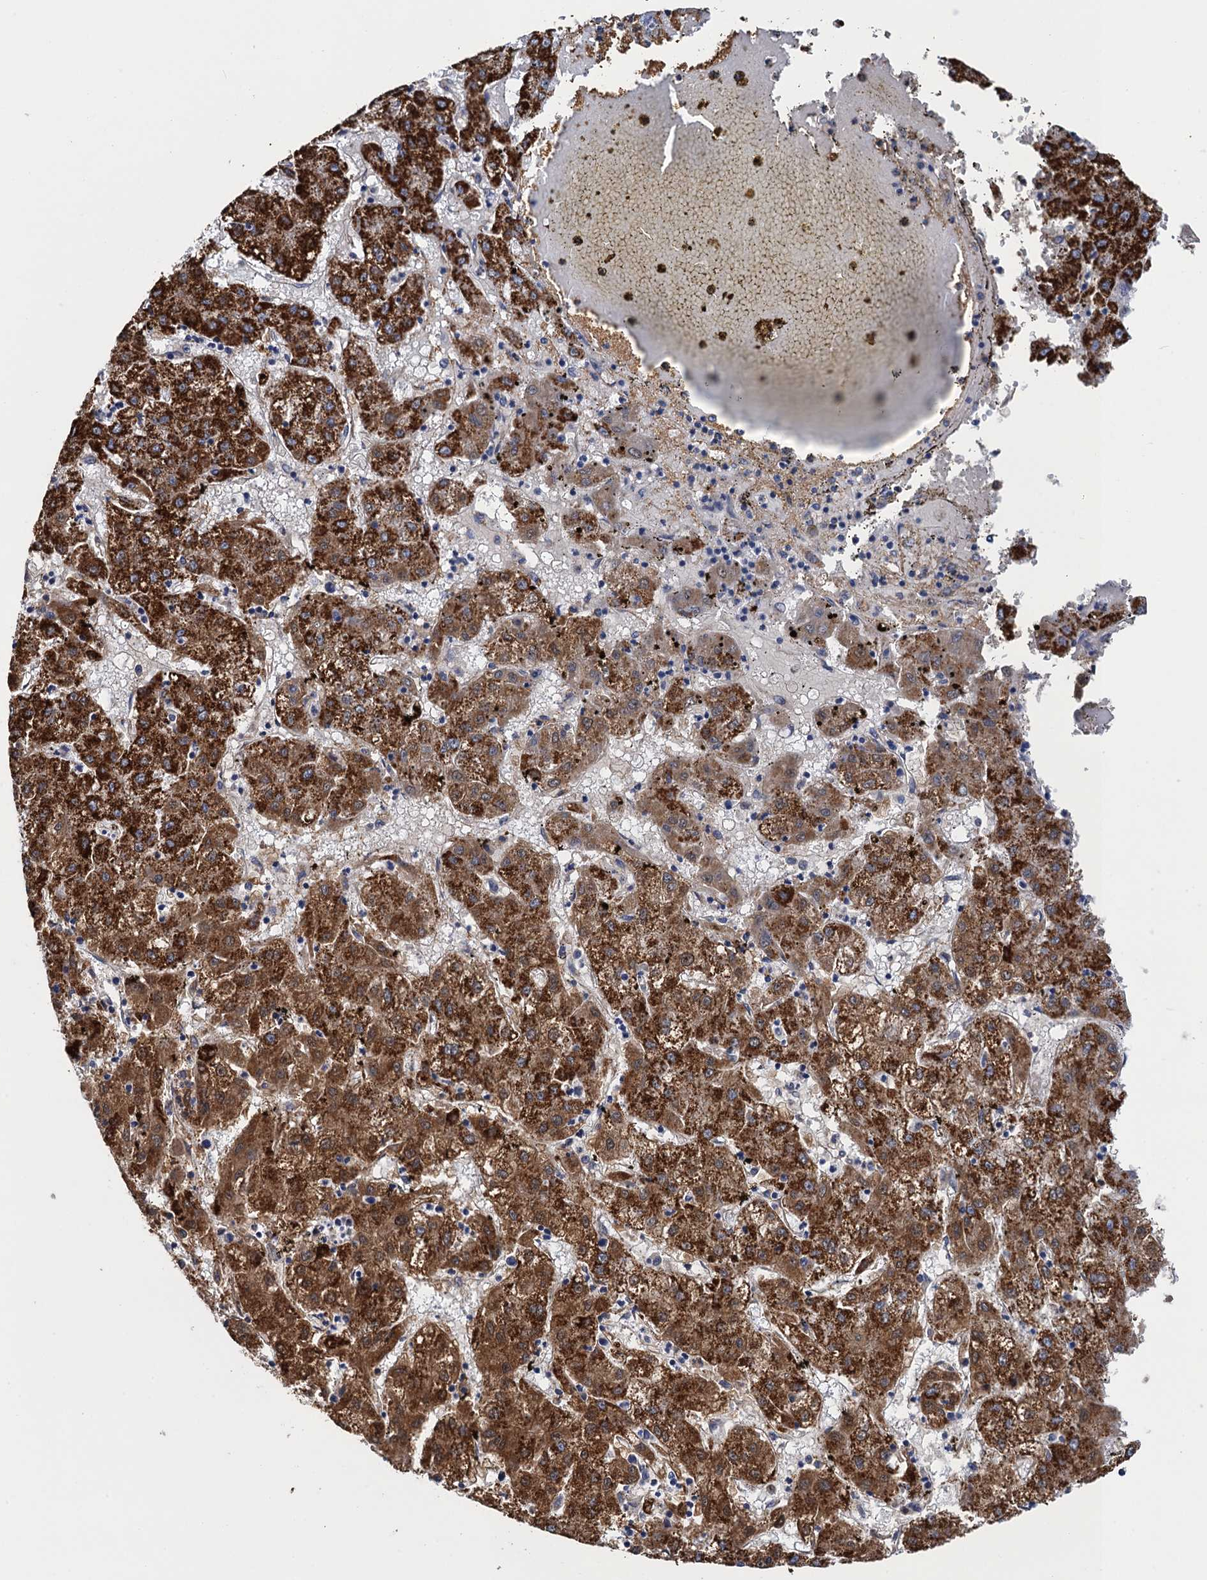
{"staining": {"intensity": "strong", "quantity": ">75%", "location": "cytoplasmic/membranous"}, "tissue": "liver cancer", "cell_type": "Tumor cells", "image_type": "cancer", "snomed": [{"axis": "morphology", "description": "Carcinoma, Hepatocellular, NOS"}, {"axis": "topography", "description": "Liver"}], "caption": "A histopathology image showing strong cytoplasmic/membranous staining in about >75% of tumor cells in liver hepatocellular carcinoma, as visualized by brown immunohistochemical staining.", "gene": "GCSH", "patient": {"sex": "male", "age": 72}}